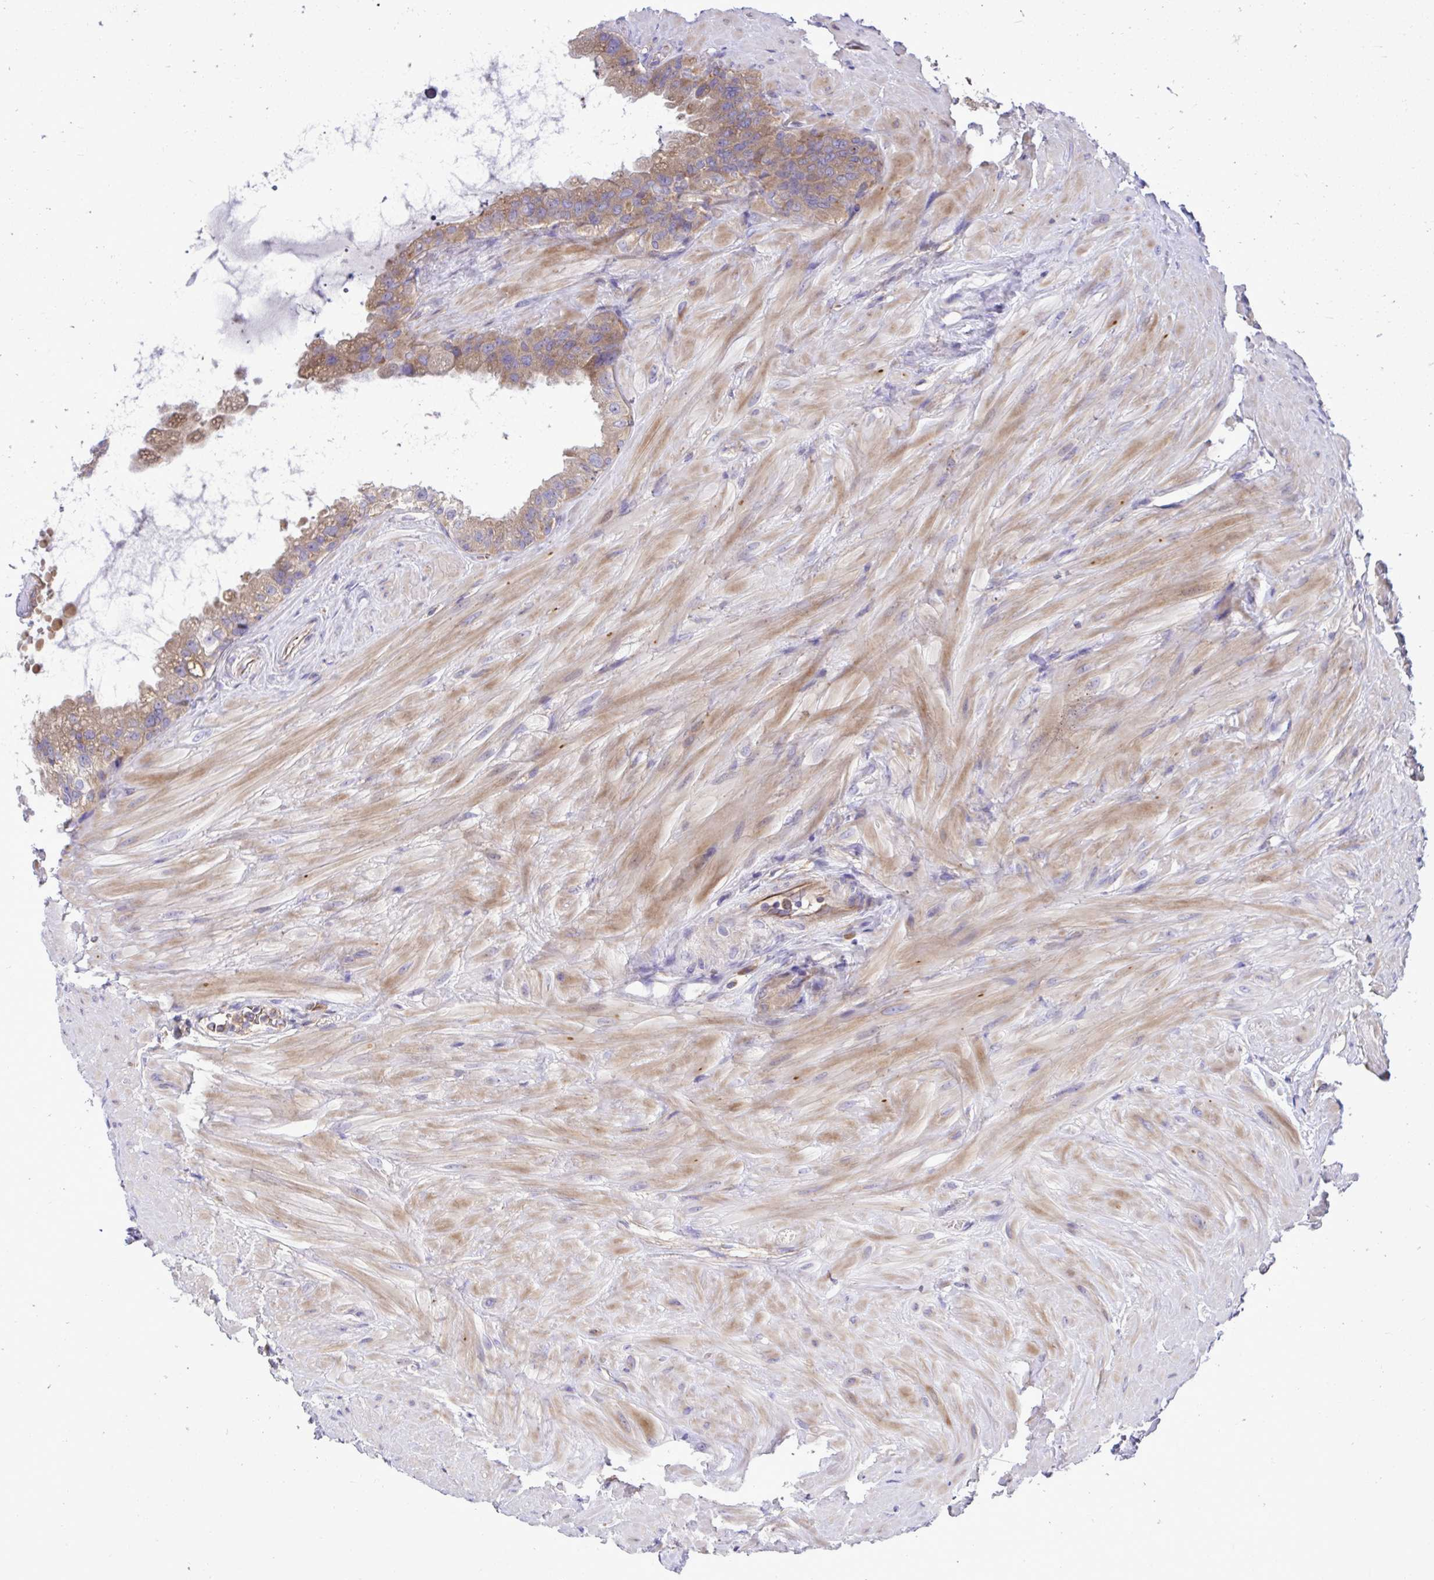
{"staining": {"intensity": "weak", "quantity": ">75%", "location": "cytoplasmic/membranous"}, "tissue": "seminal vesicle", "cell_type": "Glandular cells", "image_type": "normal", "snomed": [{"axis": "morphology", "description": "Normal tissue, NOS"}, {"axis": "topography", "description": "Seminal veicle"}, {"axis": "topography", "description": "Peripheral nerve tissue"}], "caption": "Benign seminal vesicle demonstrates weak cytoplasmic/membranous staining in approximately >75% of glandular cells, visualized by immunohistochemistry.", "gene": "PAIP2", "patient": {"sex": "male", "age": 76}}